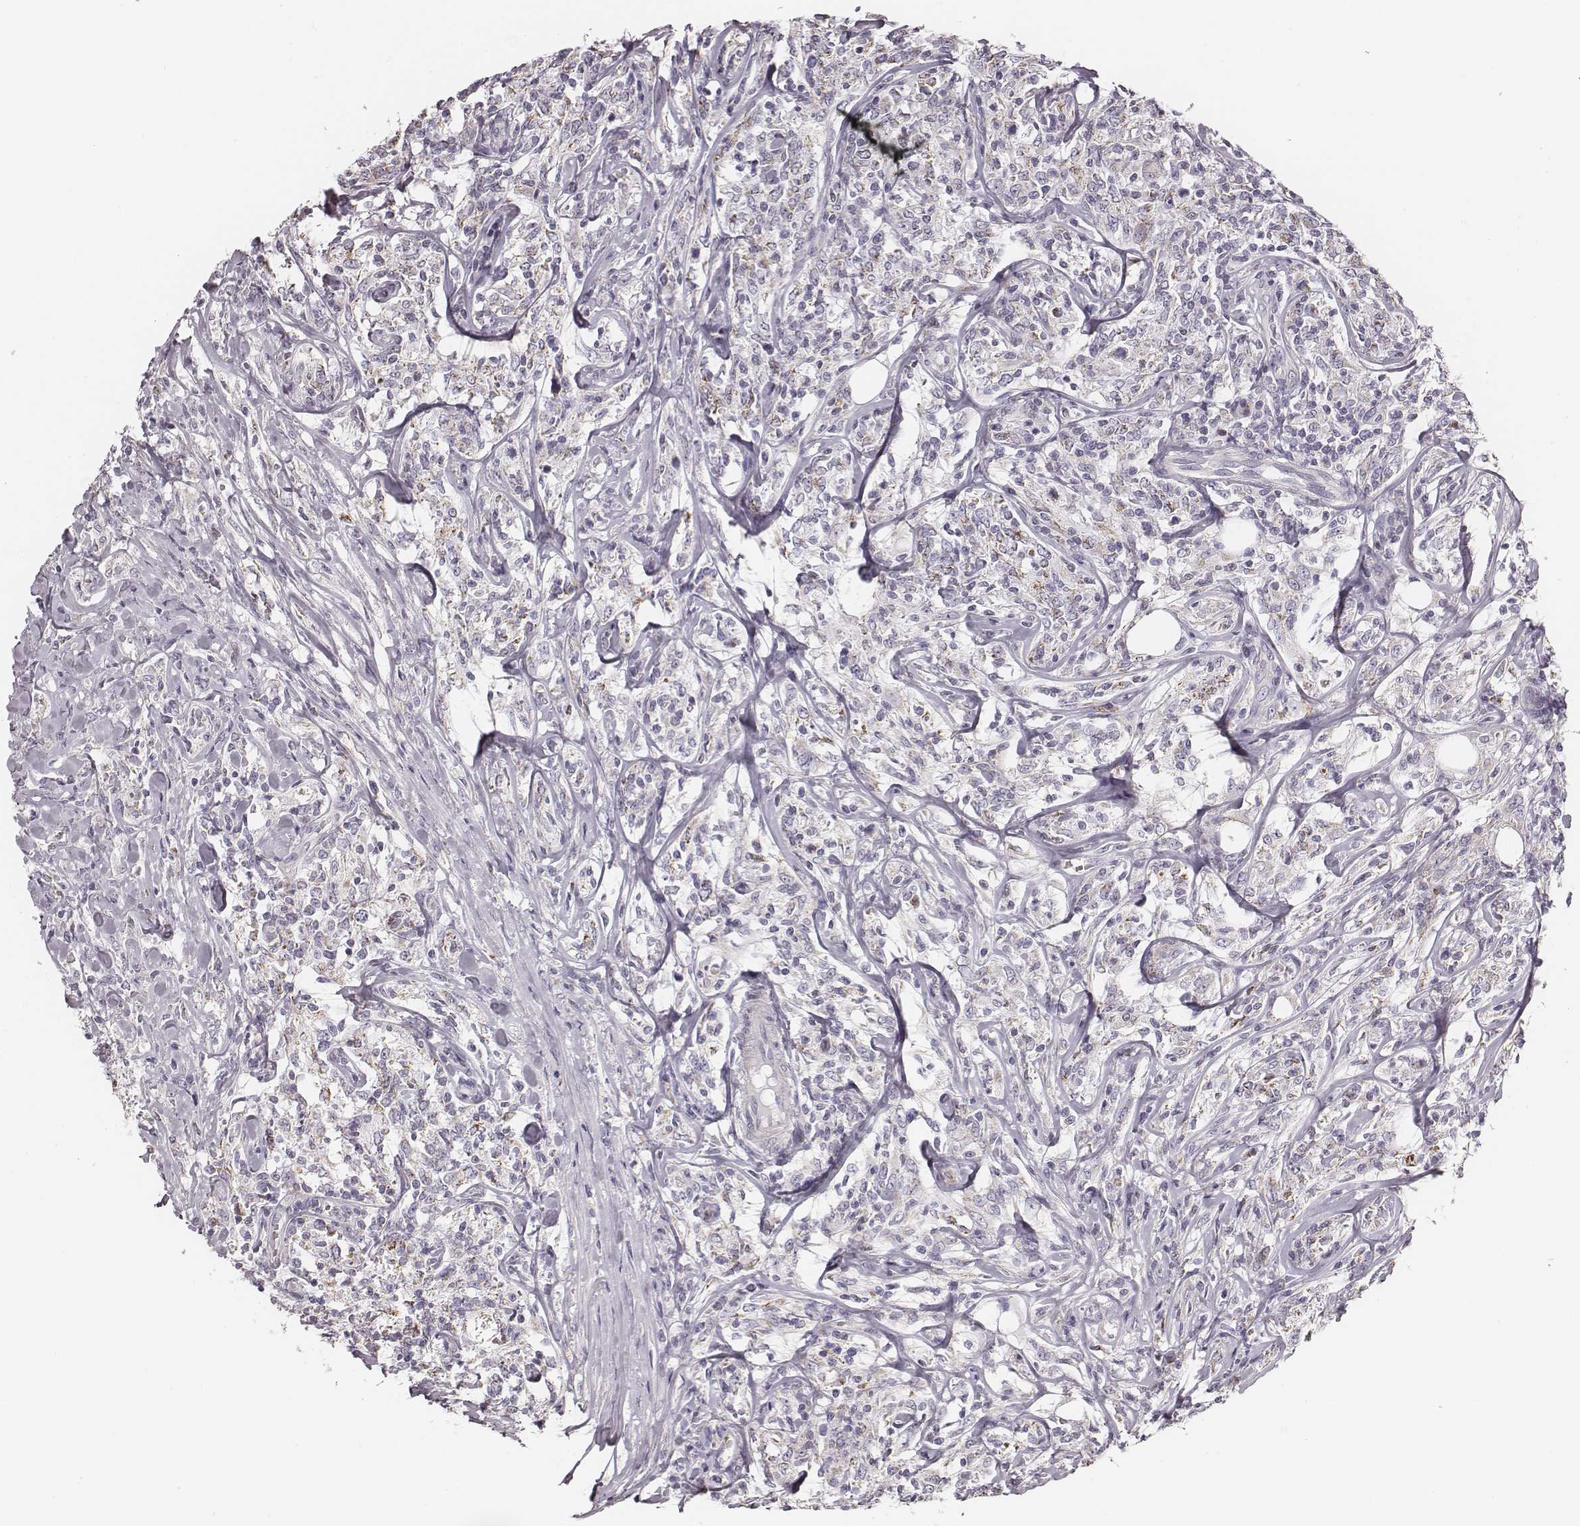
{"staining": {"intensity": "negative", "quantity": "none", "location": "none"}, "tissue": "lymphoma", "cell_type": "Tumor cells", "image_type": "cancer", "snomed": [{"axis": "morphology", "description": "Malignant lymphoma, non-Hodgkin's type, High grade"}, {"axis": "topography", "description": "Lymph node"}], "caption": "Tumor cells are negative for protein expression in human high-grade malignant lymphoma, non-Hodgkin's type.", "gene": "UBL4B", "patient": {"sex": "female", "age": 84}}